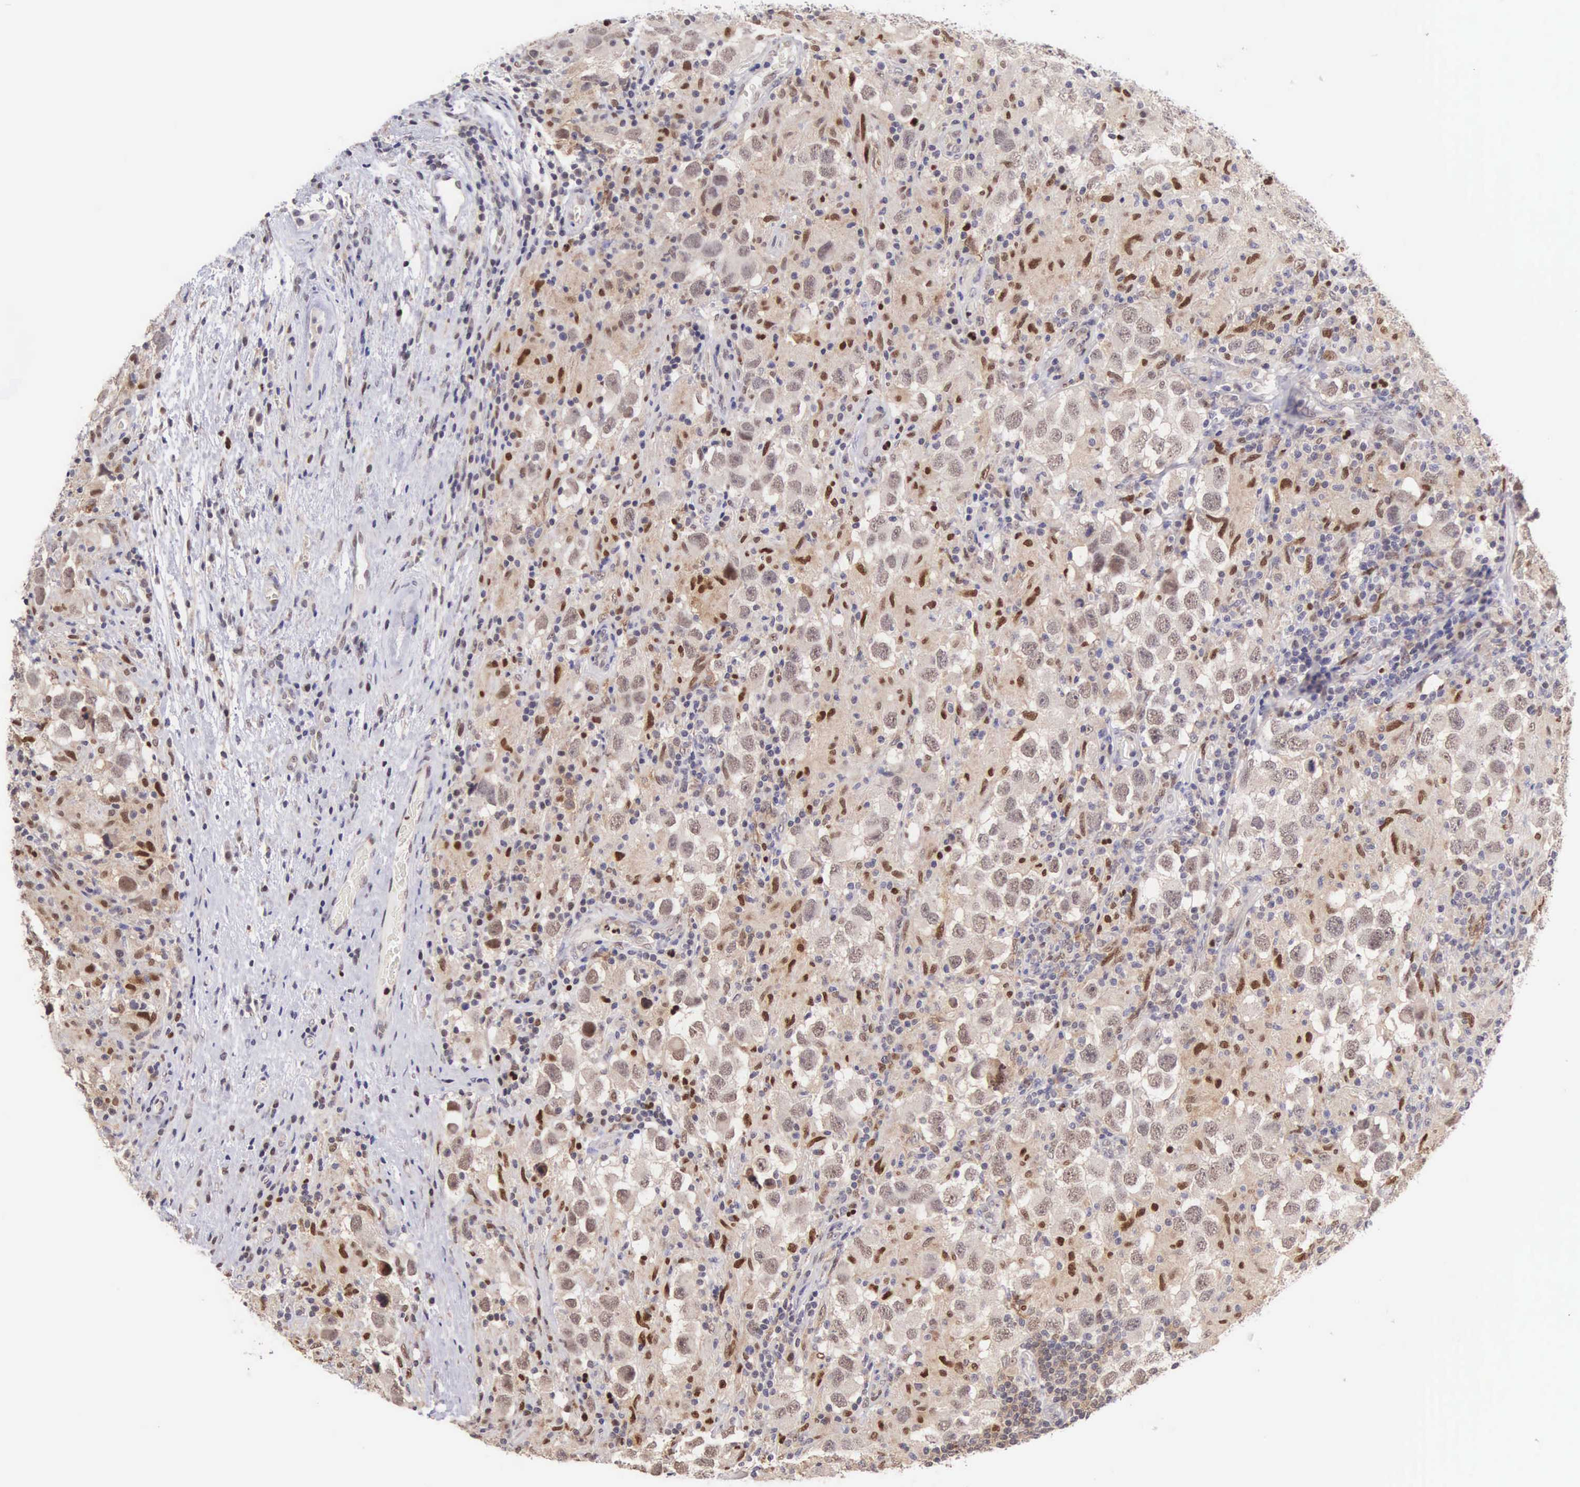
{"staining": {"intensity": "weak", "quantity": "<25%", "location": "nuclear"}, "tissue": "testis cancer", "cell_type": "Tumor cells", "image_type": "cancer", "snomed": [{"axis": "morphology", "description": "Carcinoma, Embryonal, NOS"}, {"axis": "topography", "description": "Testis"}], "caption": "Testis cancer (embryonal carcinoma) was stained to show a protein in brown. There is no significant staining in tumor cells. The staining was performed using DAB (3,3'-diaminobenzidine) to visualize the protein expression in brown, while the nuclei were stained in blue with hematoxylin (Magnification: 20x).", "gene": "GRK3", "patient": {"sex": "male", "age": 21}}